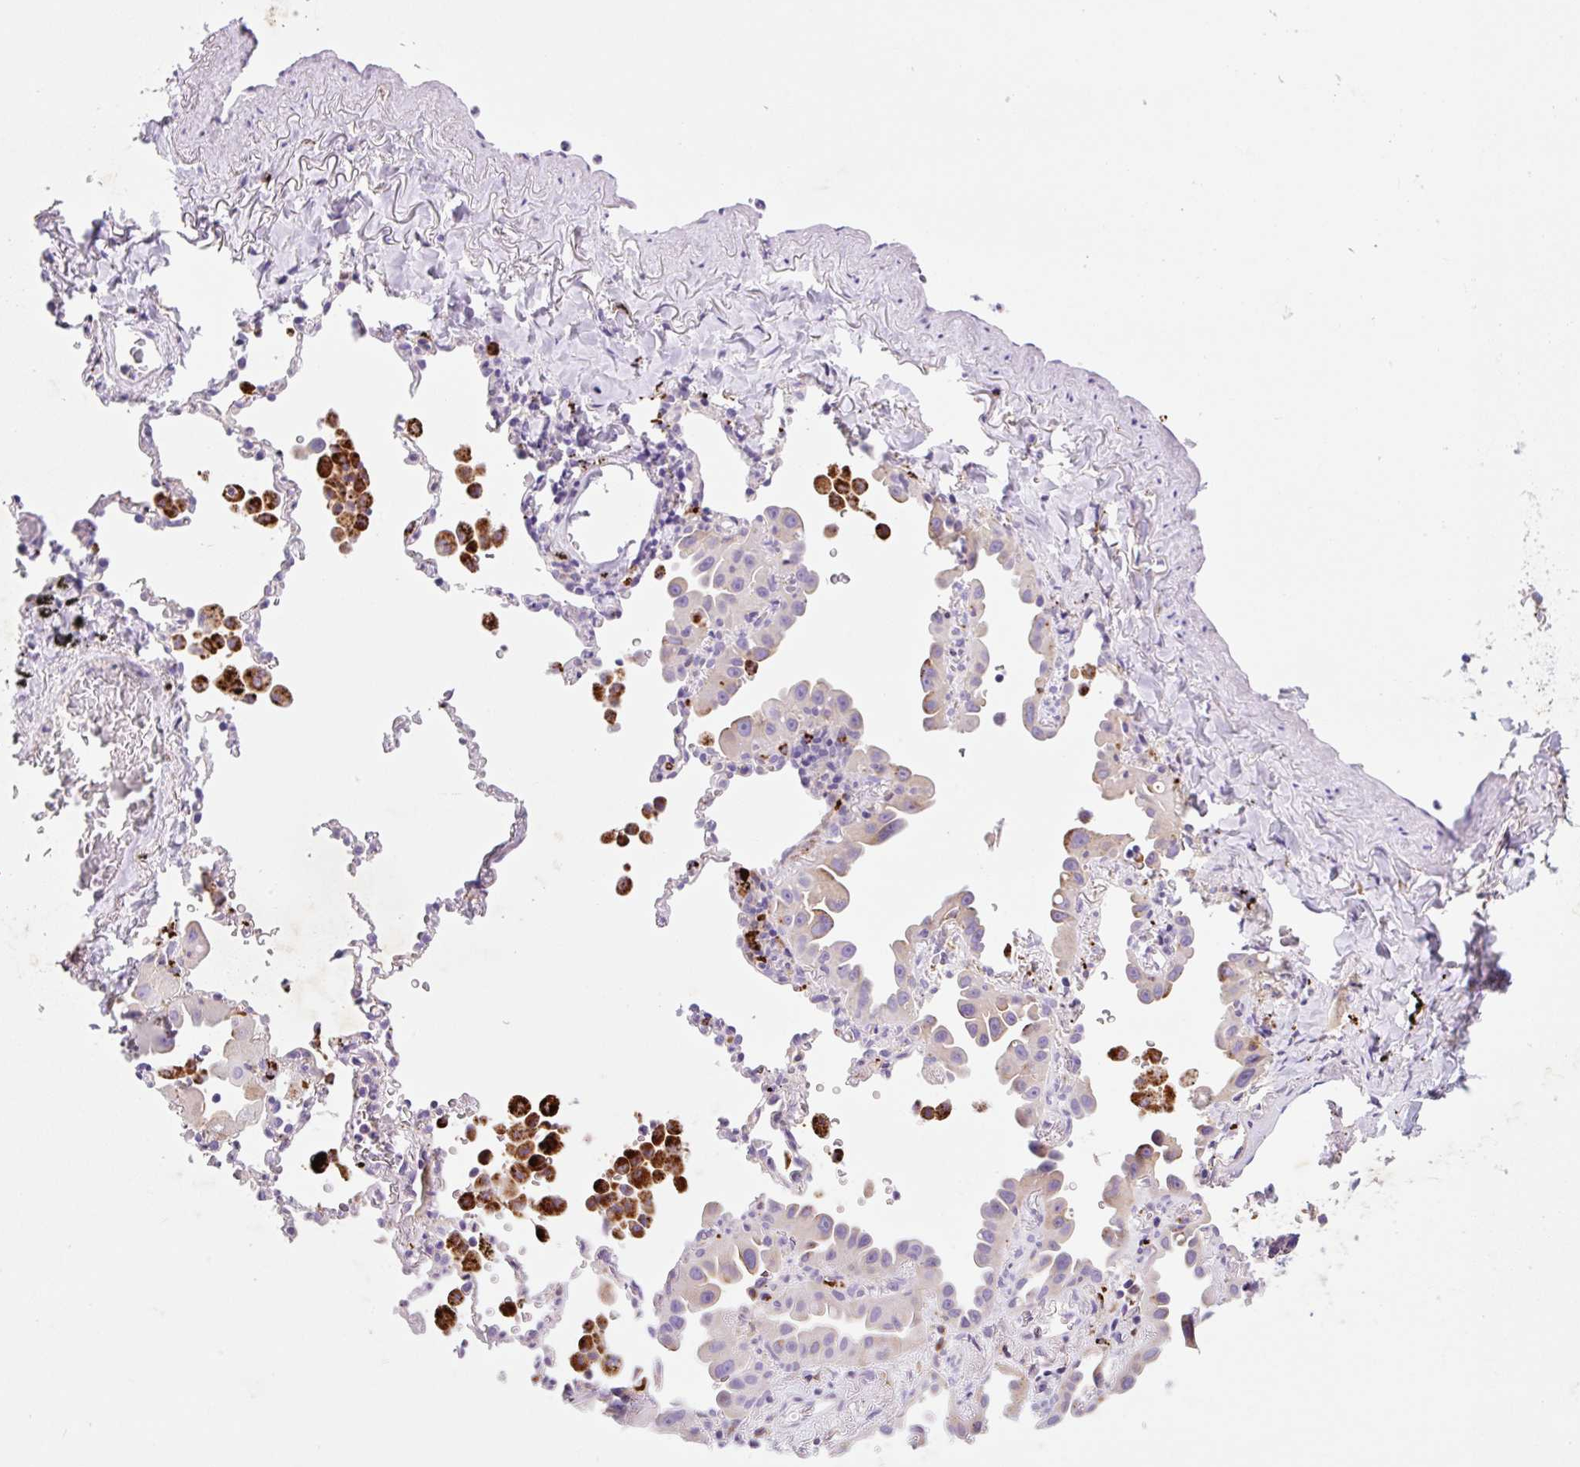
{"staining": {"intensity": "negative", "quantity": "none", "location": "none"}, "tissue": "lung cancer", "cell_type": "Tumor cells", "image_type": "cancer", "snomed": [{"axis": "morphology", "description": "Adenocarcinoma, NOS"}, {"axis": "topography", "description": "Lung"}], "caption": "An image of human adenocarcinoma (lung) is negative for staining in tumor cells.", "gene": "HEXA", "patient": {"sex": "male", "age": 68}}